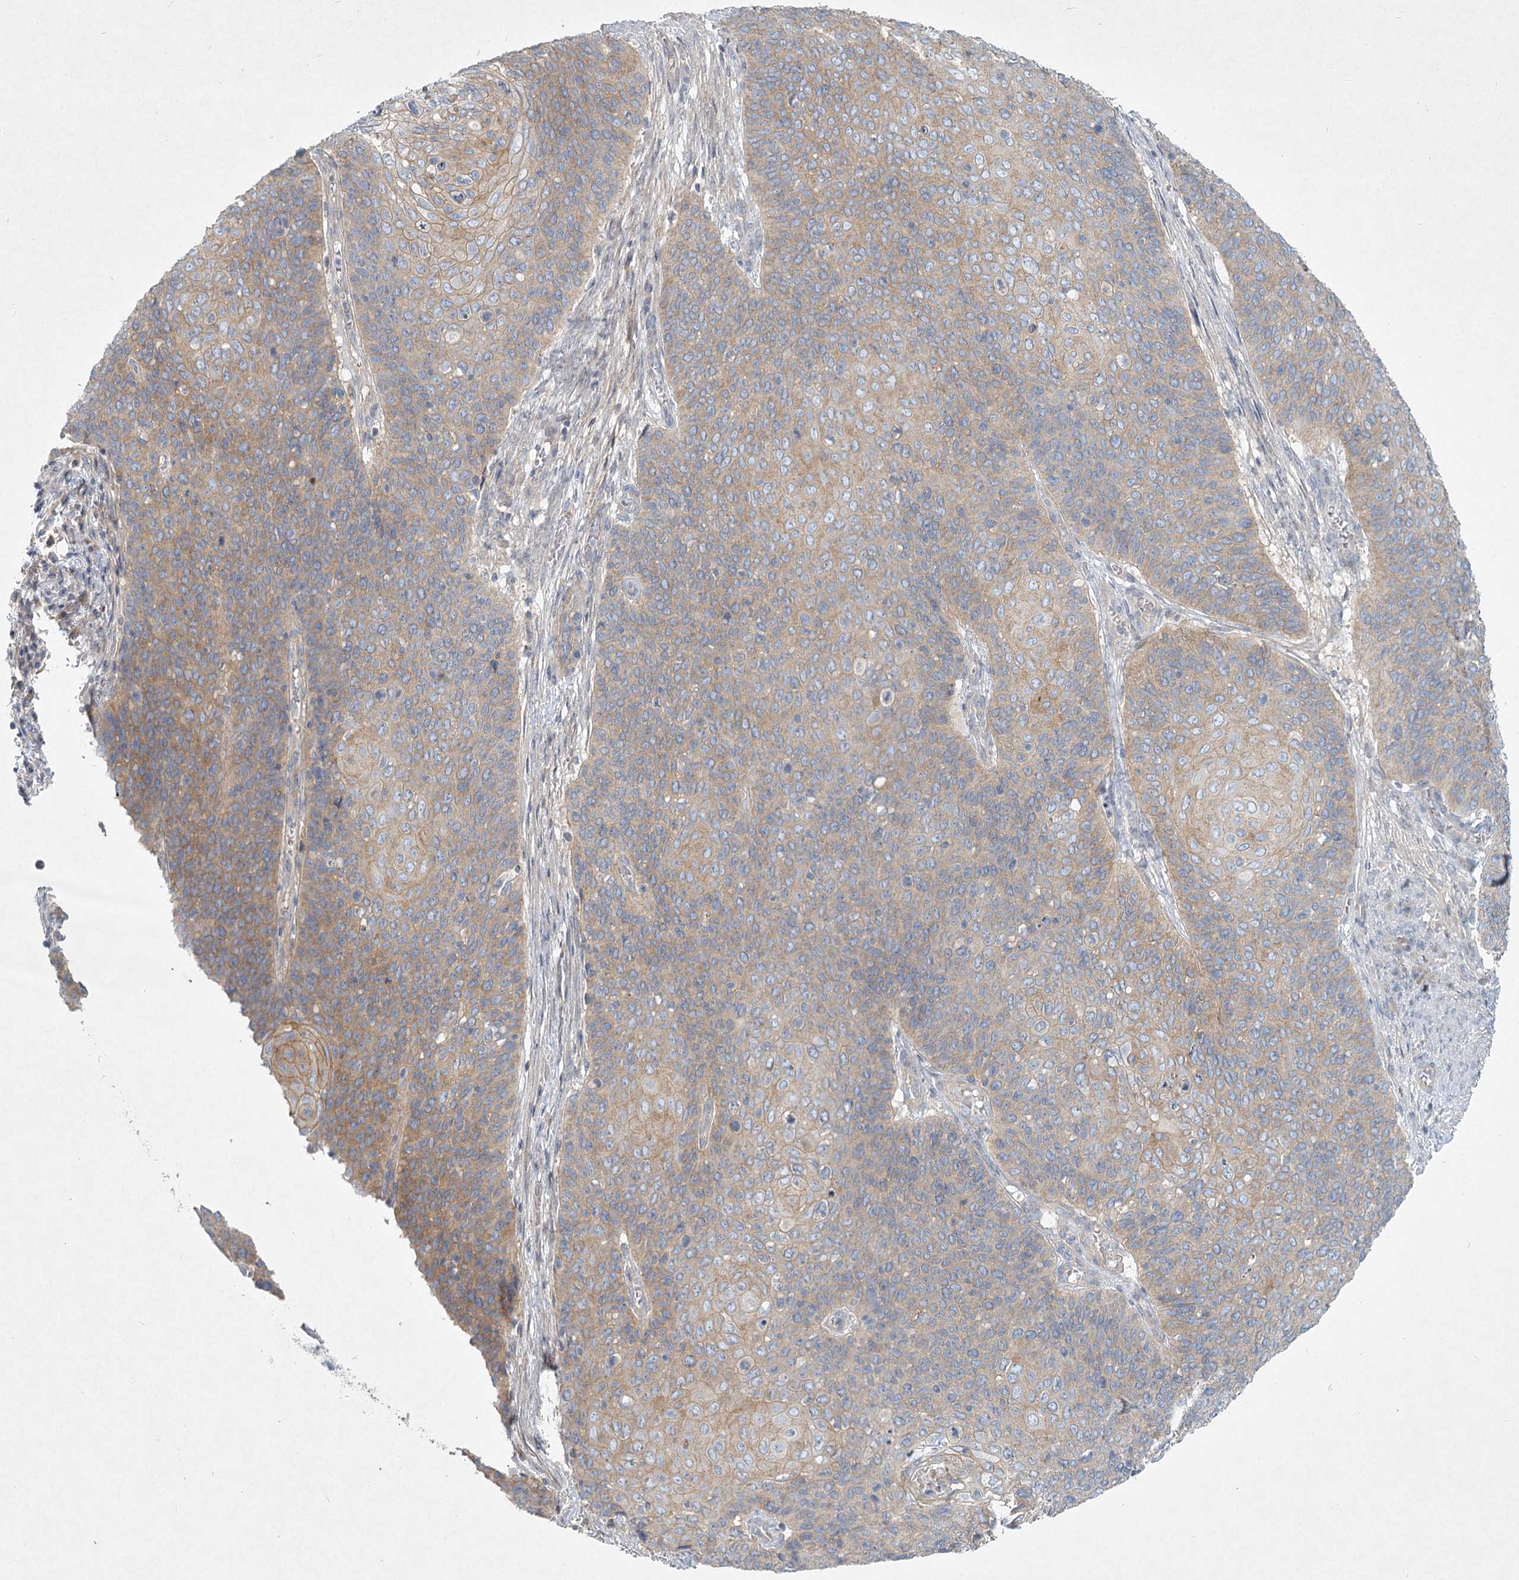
{"staining": {"intensity": "weak", "quantity": "25%-75%", "location": "cytoplasmic/membranous"}, "tissue": "cervical cancer", "cell_type": "Tumor cells", "image_type": "cancer", "snomed": [{"axis": "morphology", "description": "Squamous cell carcinoma, NOS"}, {"axis": "topography", "description": "Cervix"}], "caption": "Immunohistochemical staining of human cervical cancer exhibits weak cytoplasmic/membranous protein expression in approximately 25%-75% of tumor cells. (DAB (3,3'-diaminobenzidine) = brown stain, brightfield microscopy at high magnification).", "gene": "DNMBP", "patient": {"sex": "female", "age": 39}}